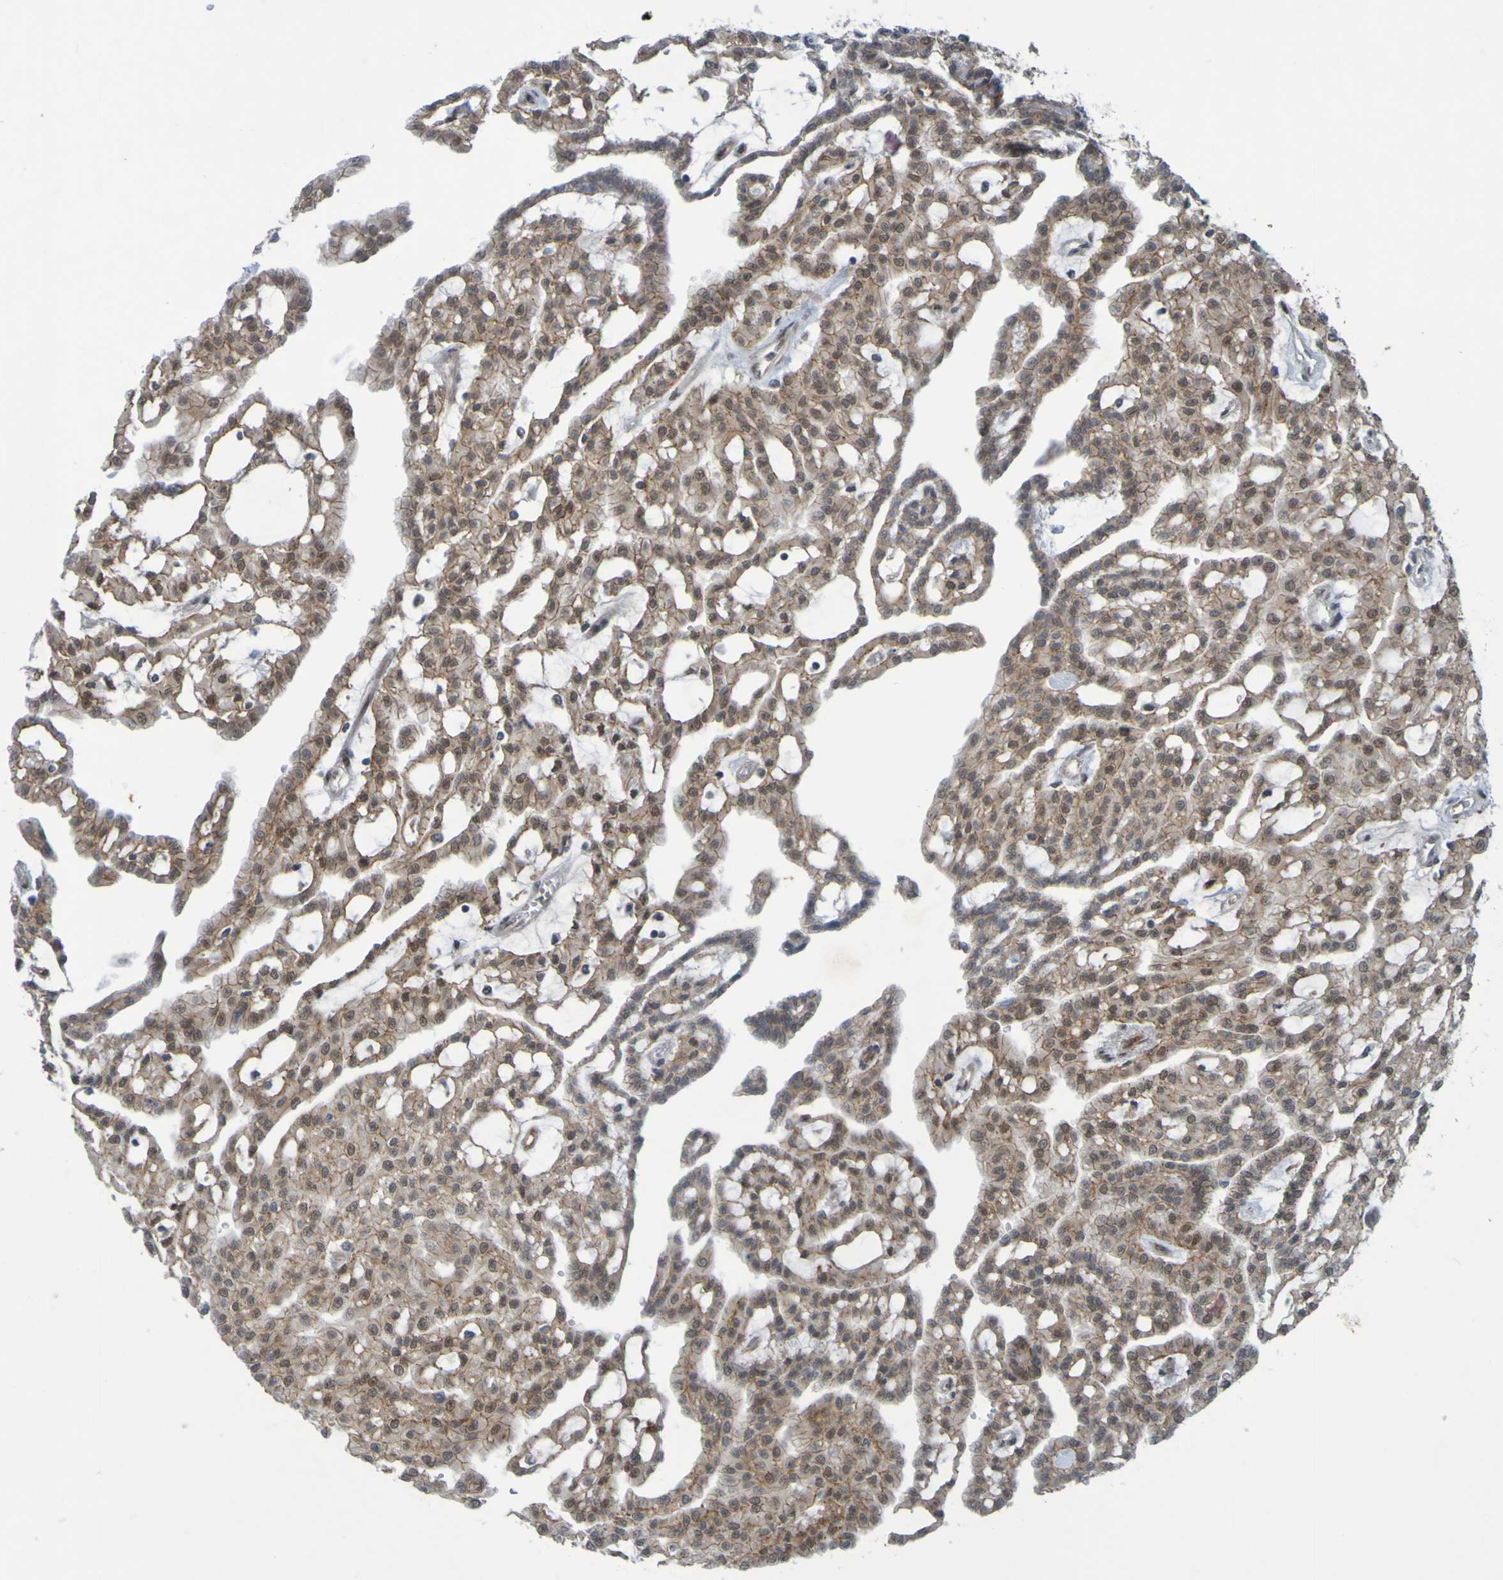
{"staining": {"intensity": "moderate", "quantity": ">75%", "location": "cytoplasmic/membranous"}, "tissue": "renal cancer", "cell_type": "Tumor cells", "image_type": "cancer", "snomed": [{"axis": "morphology", "description": "Adenocarcinoma, NOS"}, {"axis": "topography", "description": "Kidney"}], "caption": "Human renal cancer (adenocarcinoma) stained for a protein (brown) shows moderate cytoplasmic/membranous positive staining in approximately >75% of tumor cells.", "gene": "MCPH1", "patient": {"sex": "male", "age": 63}}